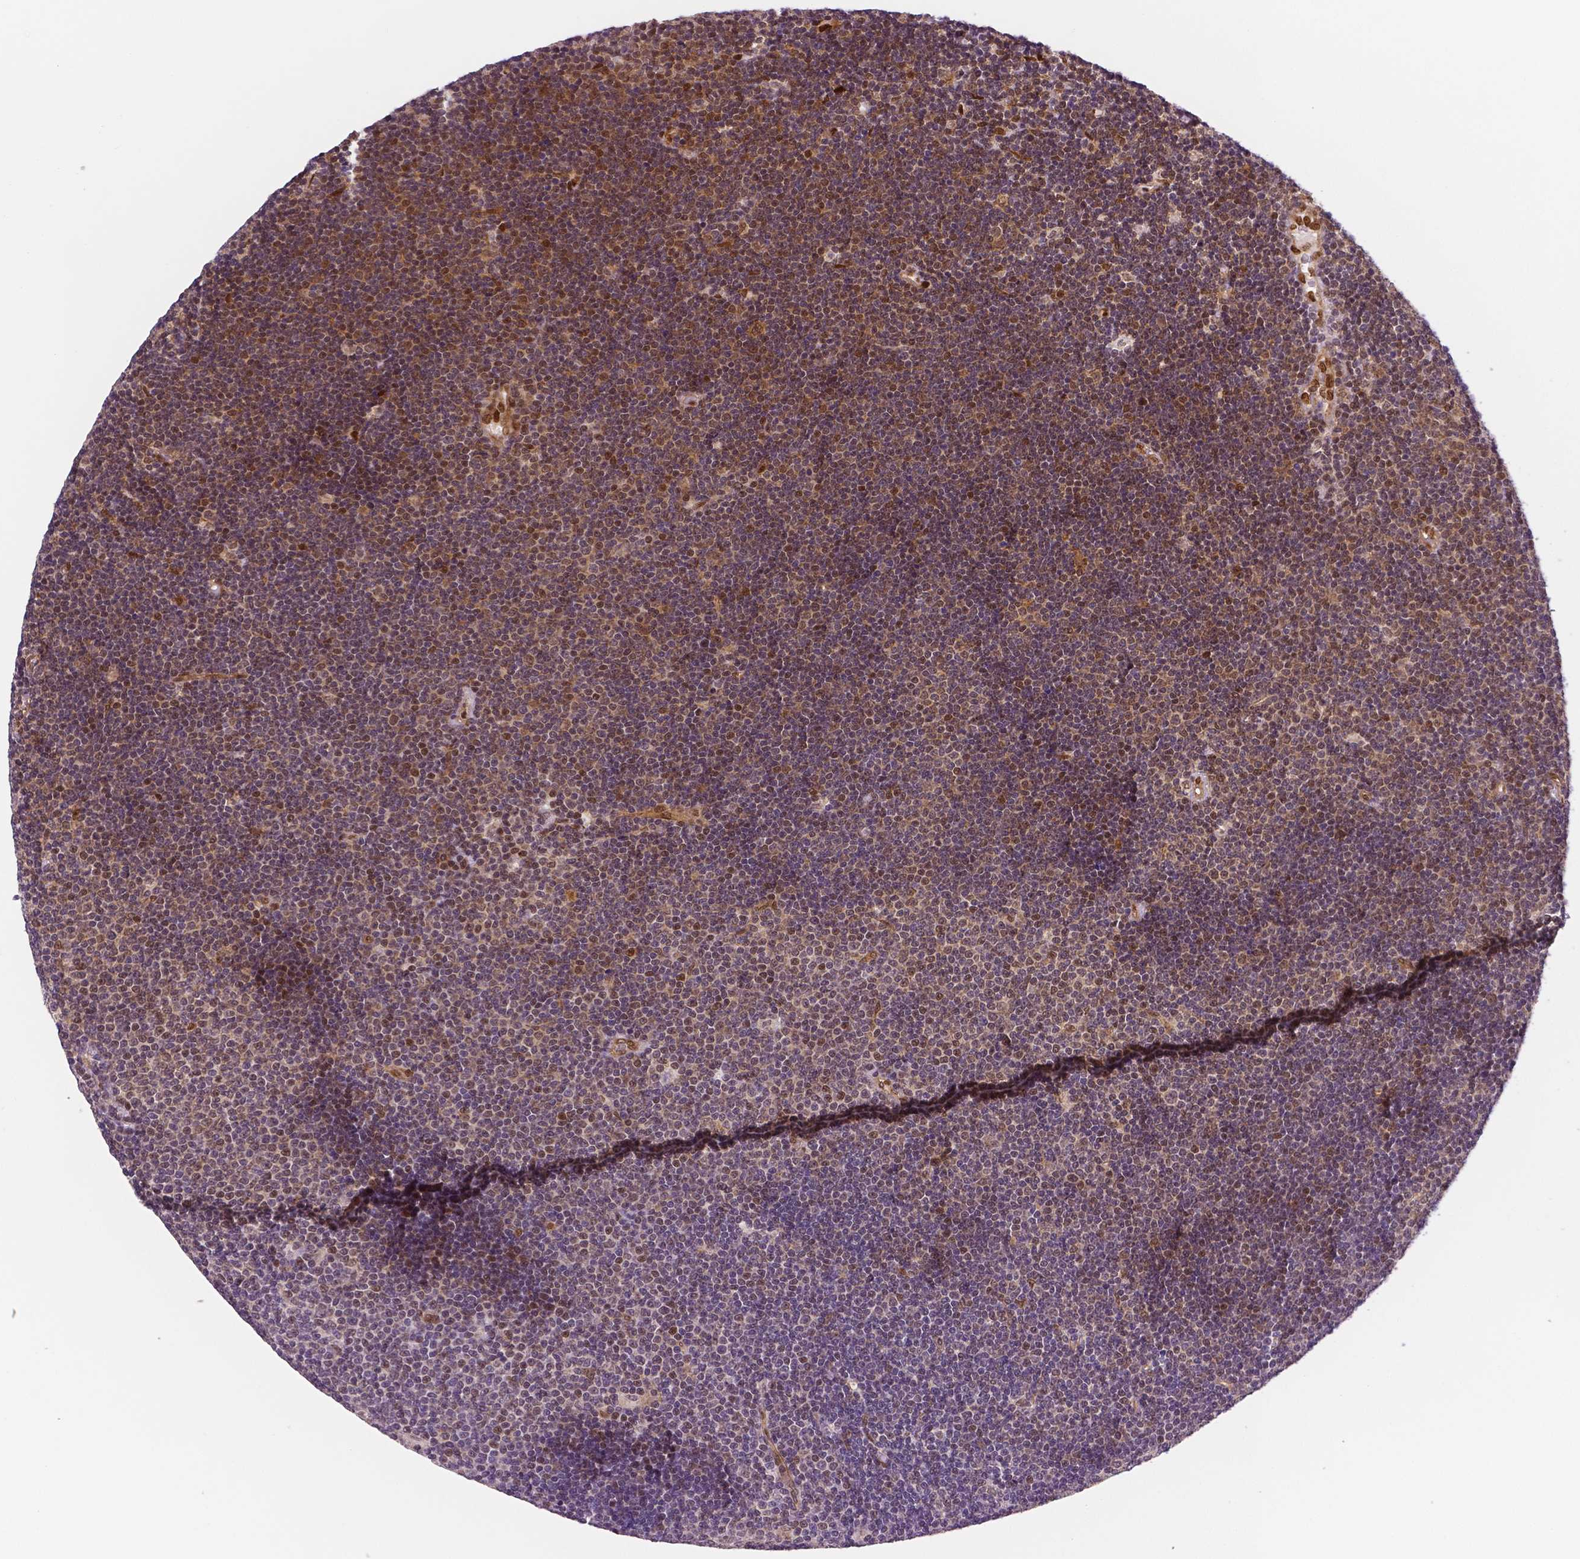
{"staining": {"intensity": "moderate", "quantity": "25%-75%", "location": "cytoplasmic/membranous"}, "tissue": "lymphoma", "cell_type": "Tumor cells", "image_type": "cancer", "snomed": [{"axis": "morphology", "description": "Malignant lymphoma, non-Hodgkin's type, Low grade"}, {"axis": "topography", "description": "Brain"}], "caption": "Human low-grade malignant lymphoma, non-Hodgkin's type stained for a protein (brown) demonstrates moderate cytoplasmic/membranous positive expression in about 25%-75% of tumor cells.", "gene": "STAT3", "patient": {"sex": "female", "age": 66}}